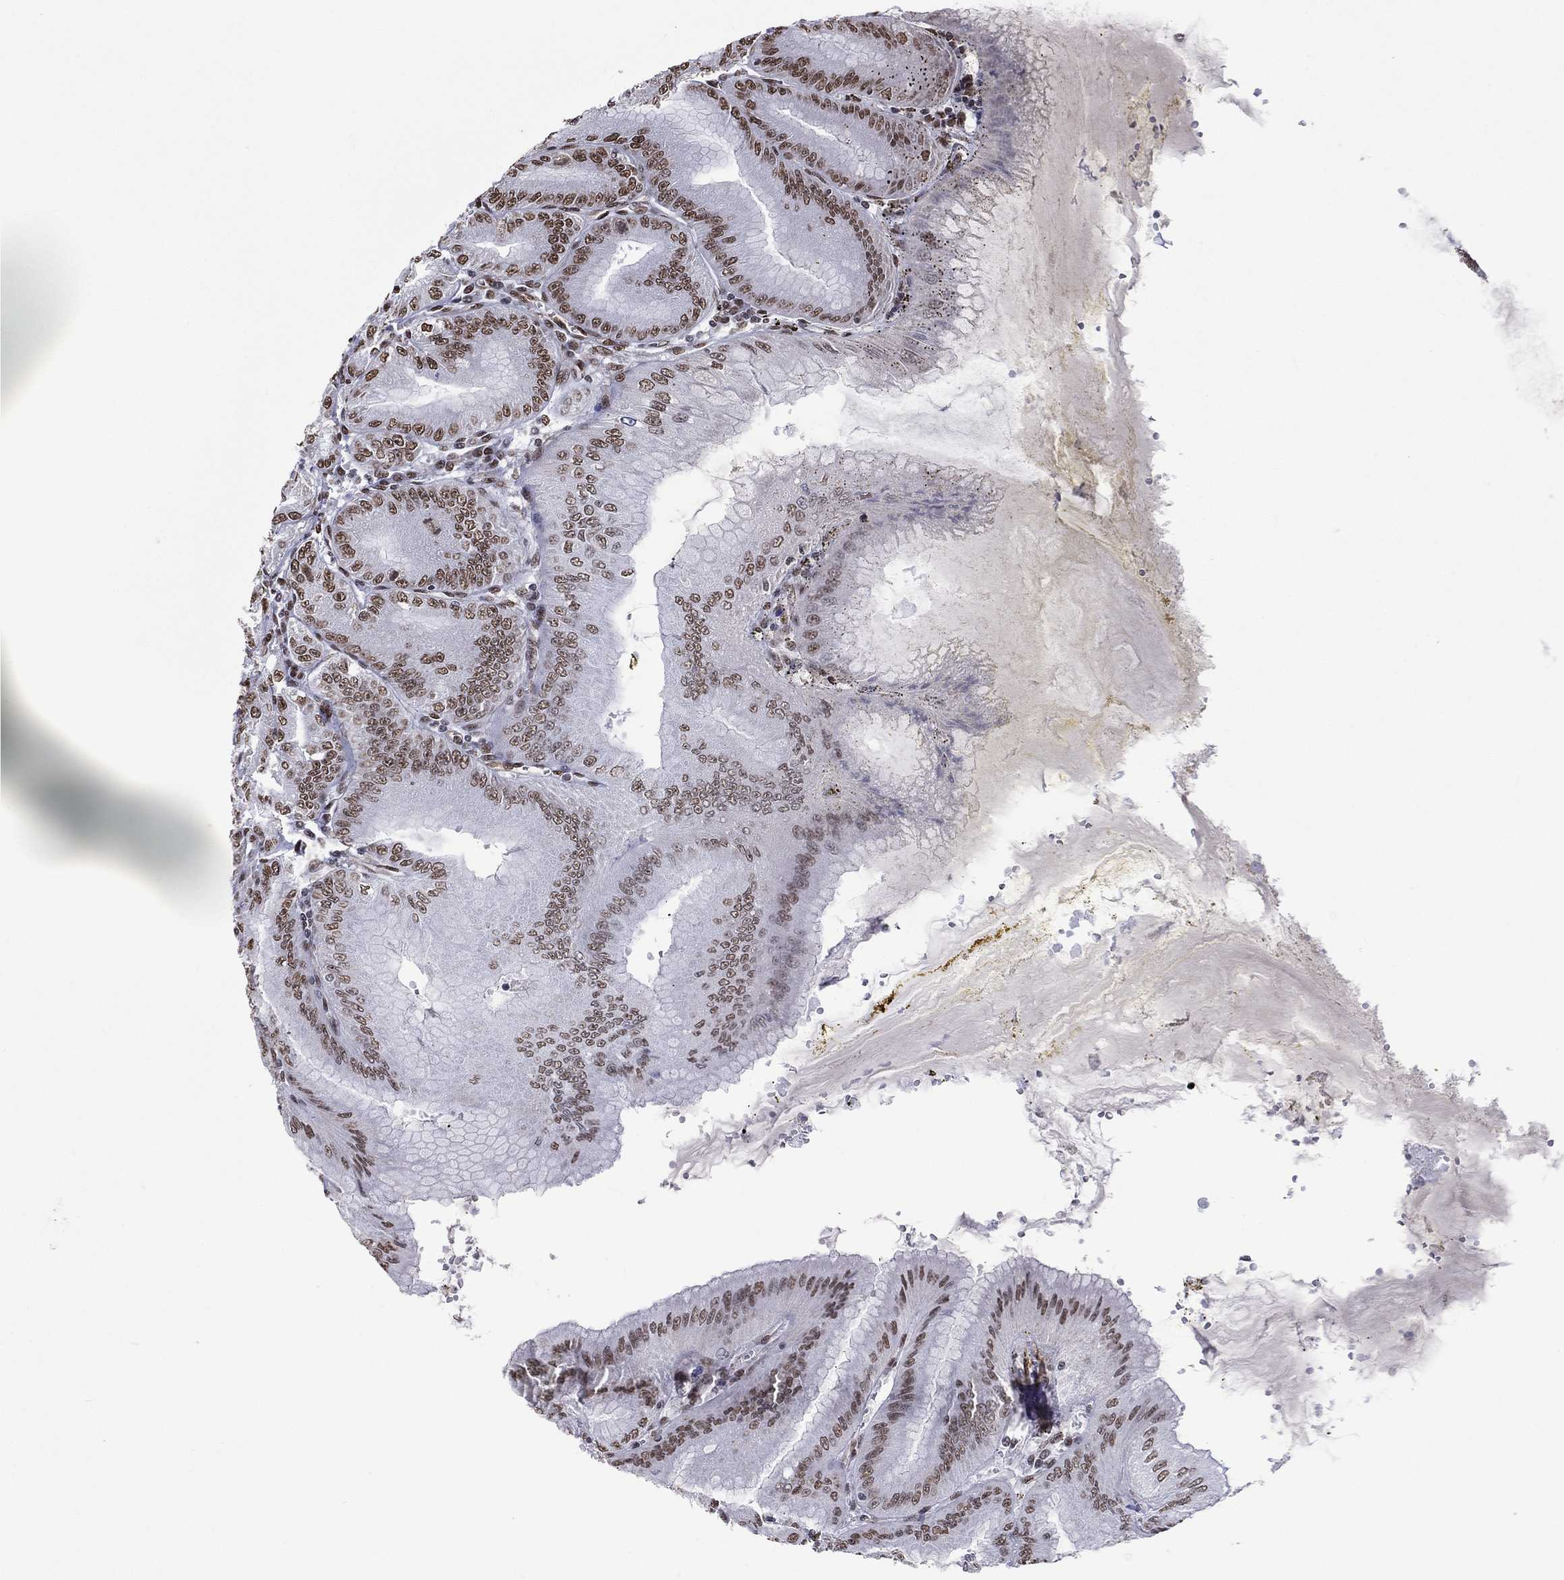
{"staining": {"intensity": "strong", "quantity": "25%-75%", "location": "nuclear"}, "tissue": "stomach", "cell_type": "Glandular cells", "image_type": "normal", "snomed": [{"axis": "morphology", "description": "Normal tissue, NOS"}, {"axis": "topography", "description": "Stomach"}], "caption": "This histopathology image exhibits benign stomach stained with immunohistochemistry to label a protein in brown. The nuclear of glandular cells show strong positivity for the protein. Nuclei are counter-stained blue.", "gene": "C5orf24", "patient": {"sex": "male", "age": 71}}